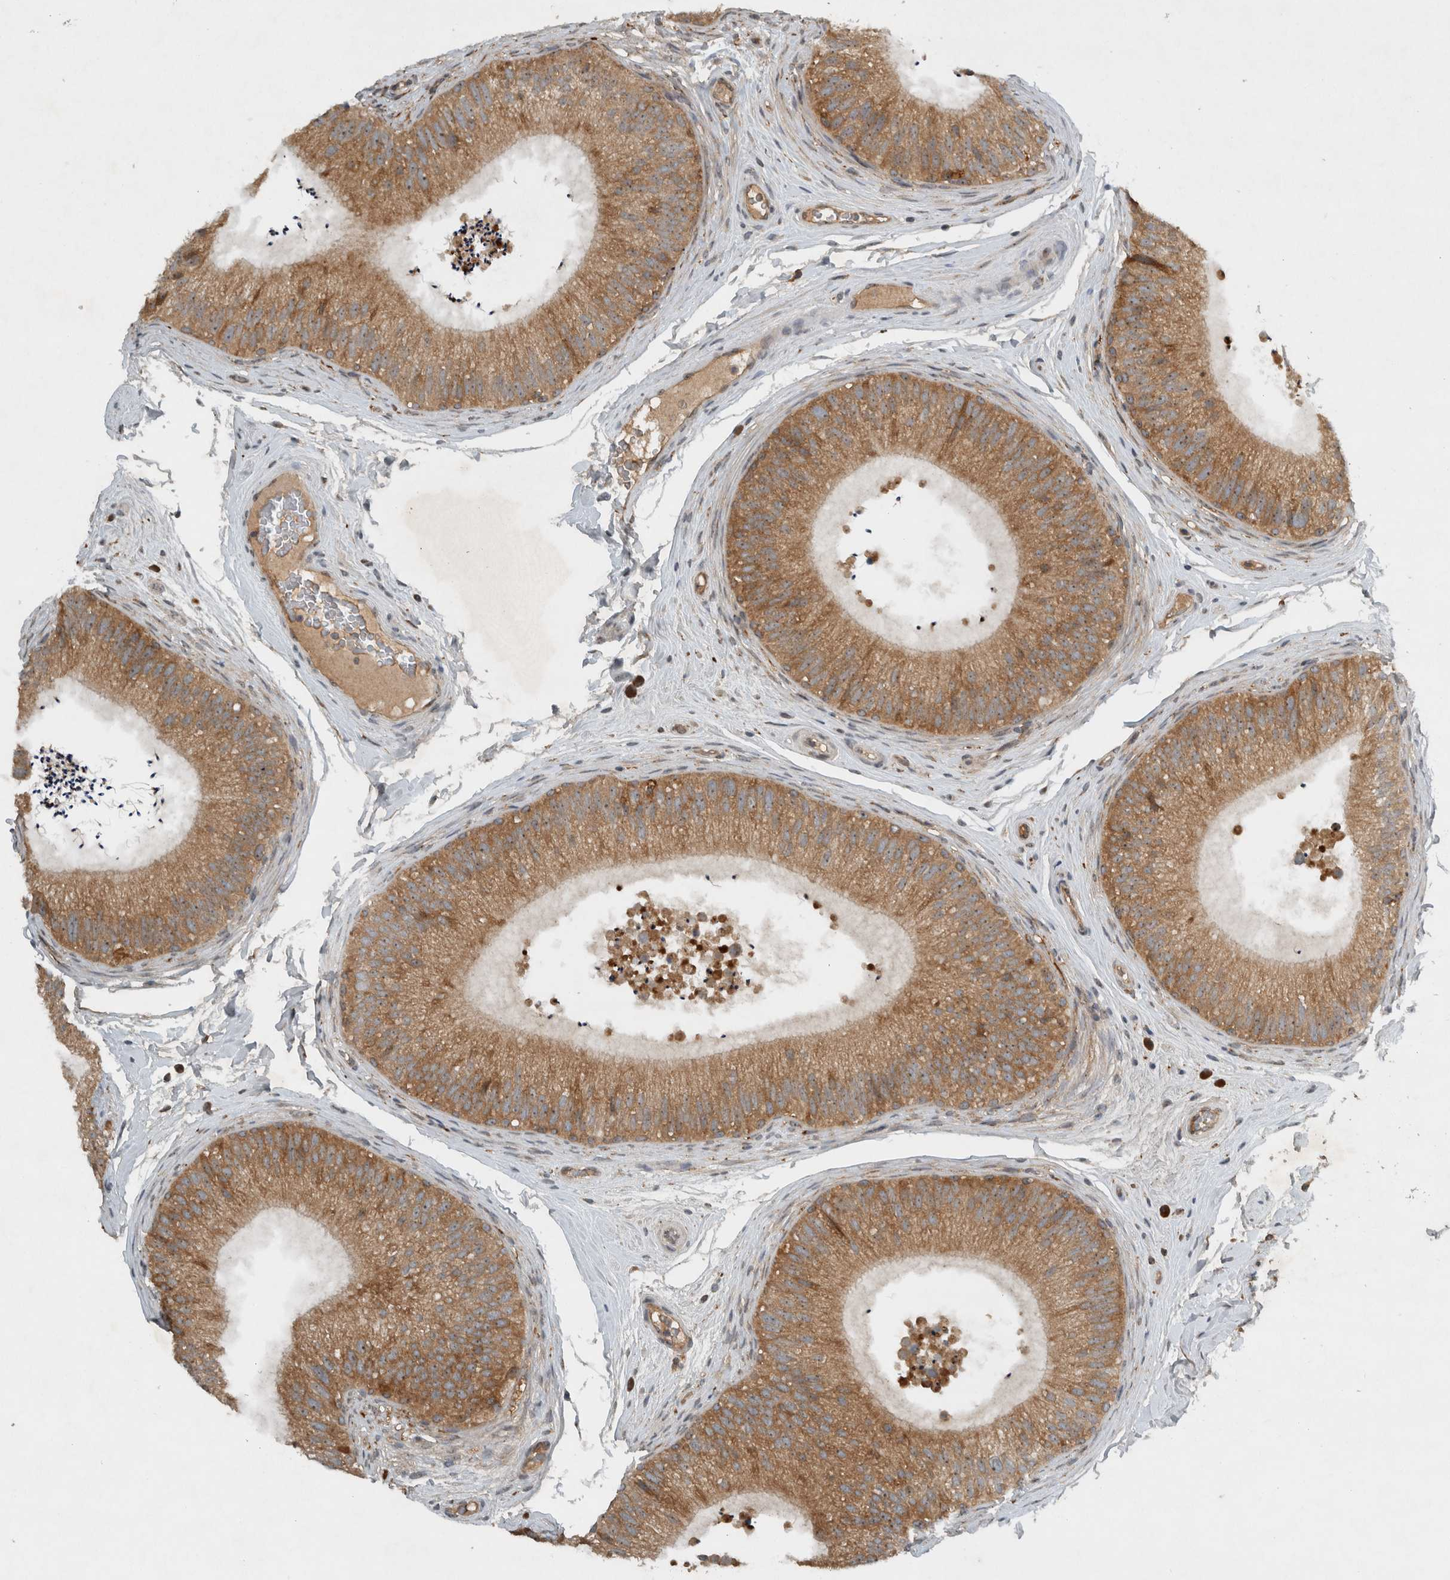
{"staining": {"intensity": "moderate", "quantity": ">75%", "location": "cytoplasmic/membranous,nuclear"}, "tissue": "epididymis", "cell_type": "Glandular cells", "image_type": "normal", "snomed": [{"axis": "morphology", "description": "Normal tissue, NOS"}, {"axis": "topography", "description": "Epididymis"}], "caption": "Immunohistochemical staining of benign human epididymis shows moderate cytoplasmic/membranous,nuclear protein staining in approximately >75% of glandular cells.", "gene": "GPR137B", "patient": {"sex": "male", "age": 45}}